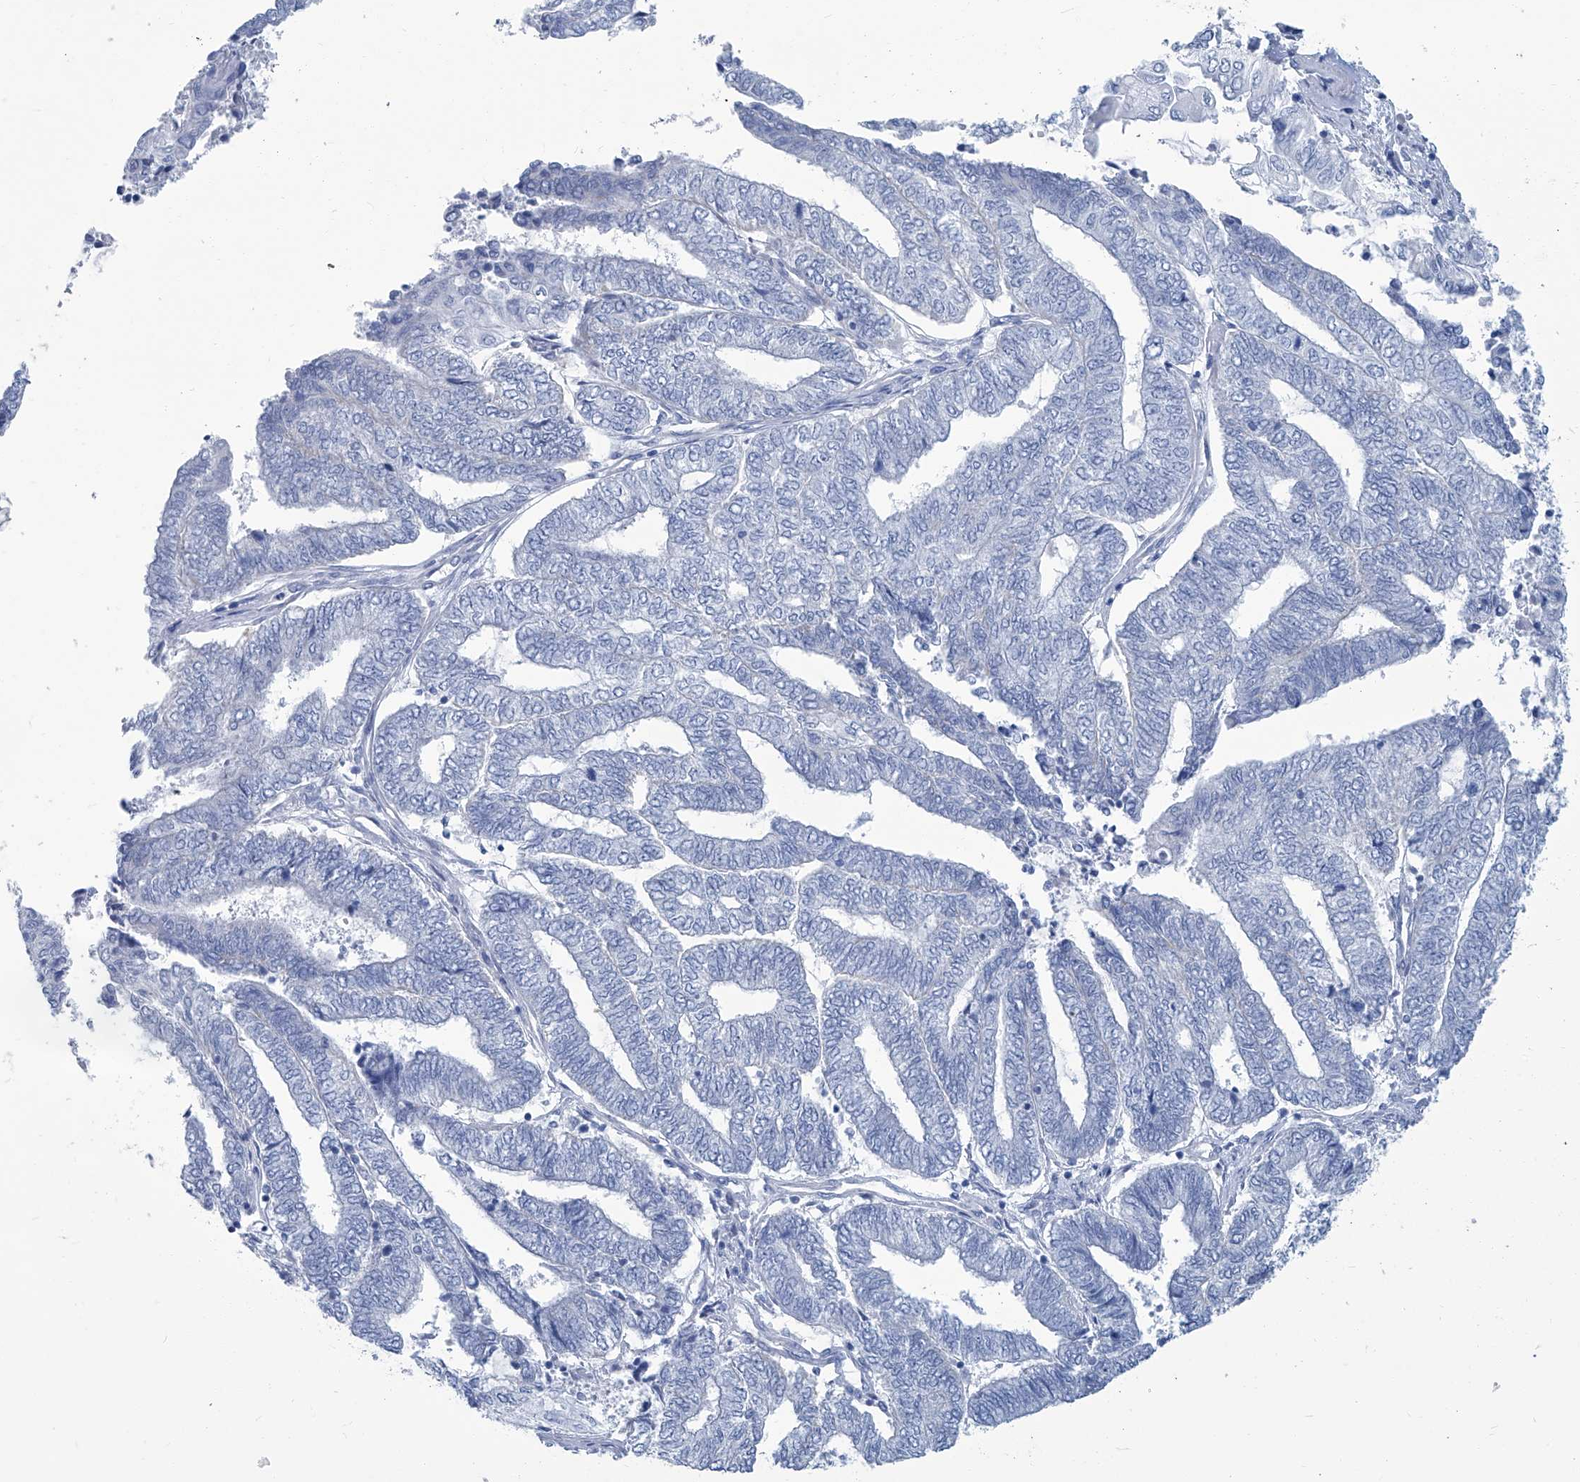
{"staining": {"intensity": "negative", "quantity": "none", "location": "none"}, "tissue": "endometrial cancer", "cell_type": "Tumor cells", "image_type": "cancer", "snomed": [{"axis": "morphology", "description": "Adenocarcinoma, NOS"}, {"axis": "topography", "description": "Uterus"}, {"axis": "topography", "description": "Endometrium"}], "caption": "Tumor cells are negative for brown protein staining in adenocarcinoma (endometrial). (DAB immunohistochemistry with hematoxylin counter stain).", "gene": "PFKL", "patient": {"sex": "female", "age": 70}}